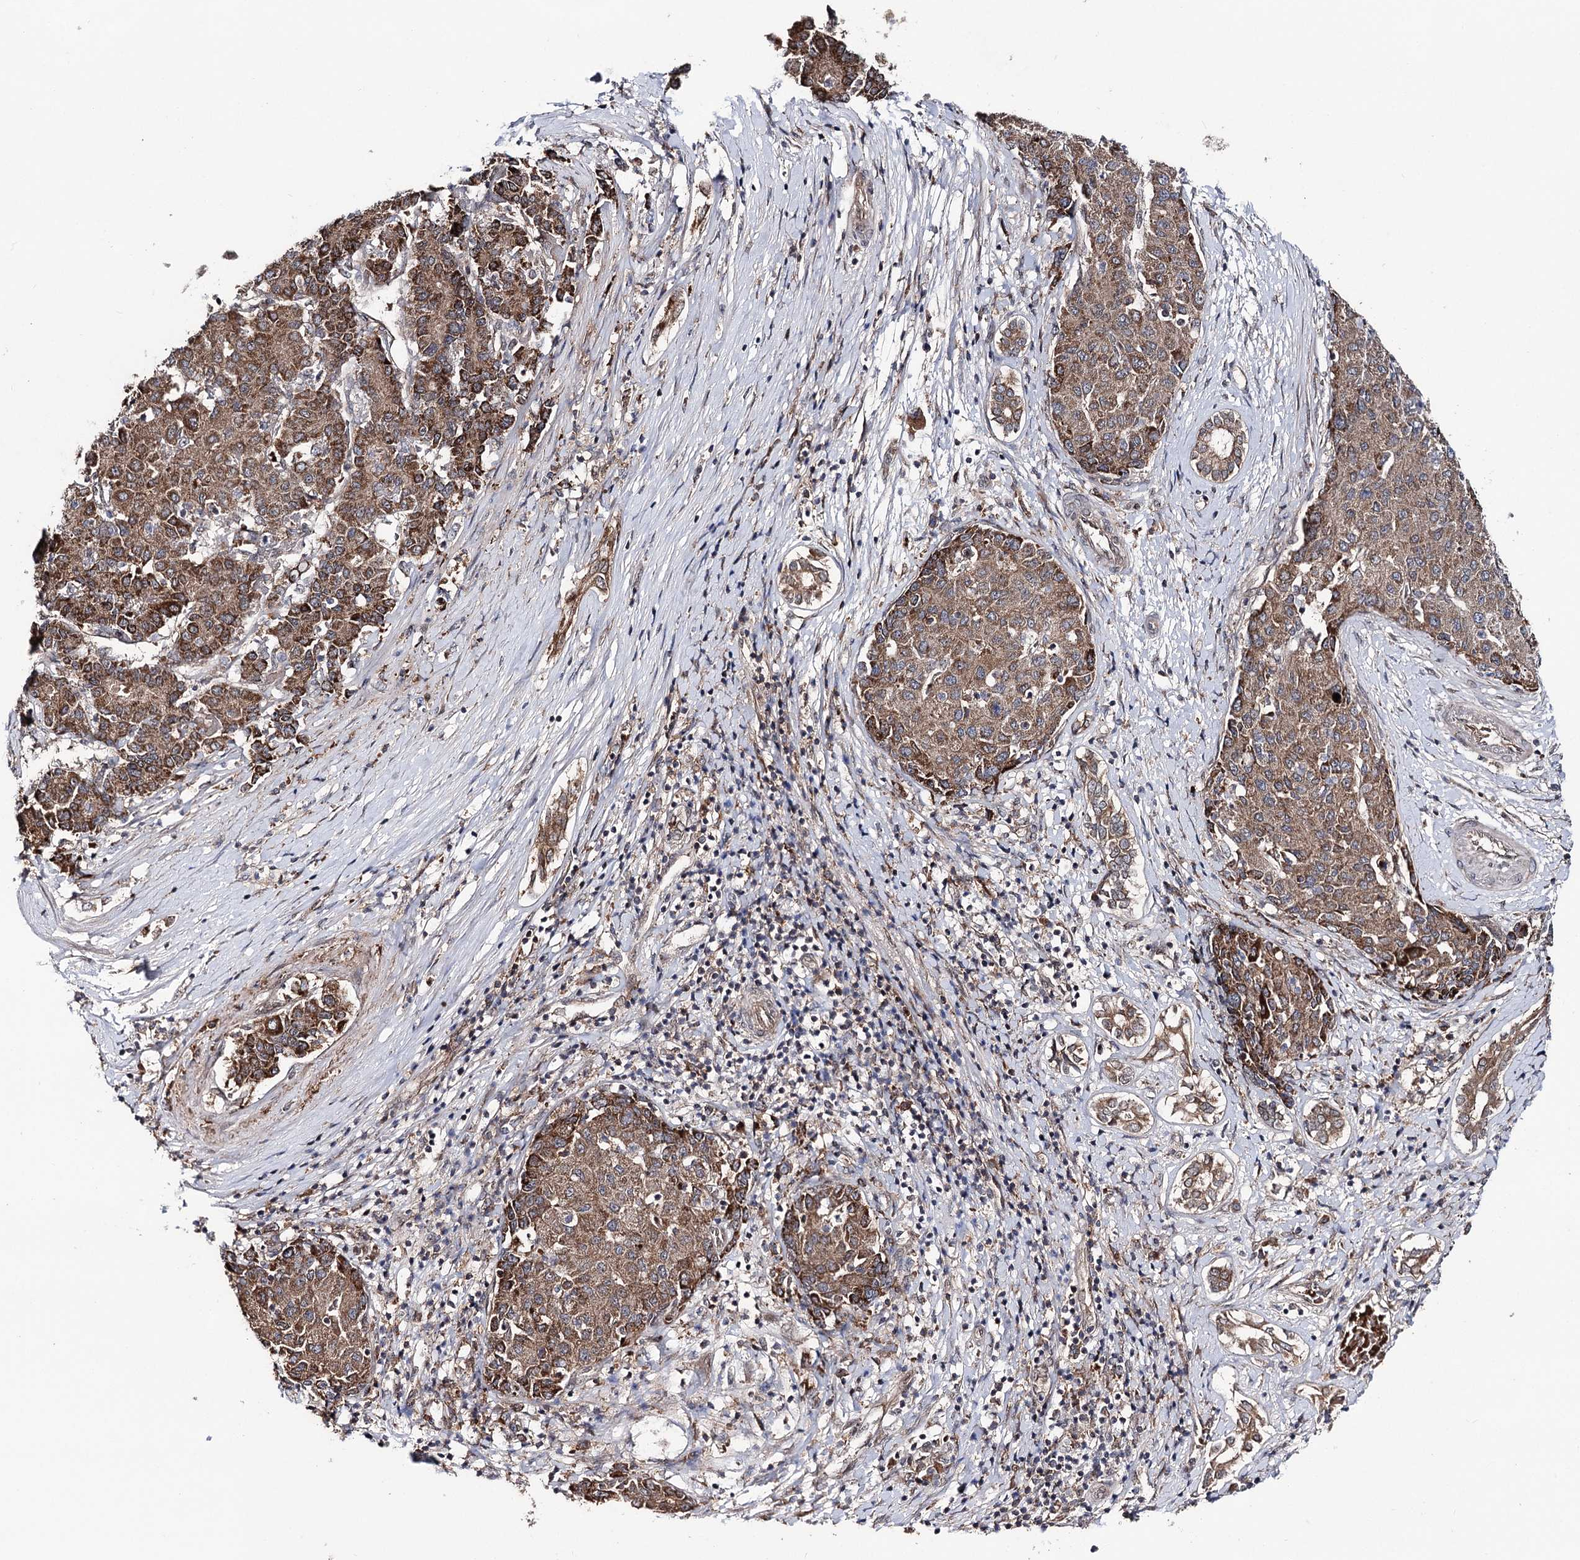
{"staining": {"intensity": "strong", "quantity": "25%-75%", "location": "cytoplasmic/membranous"}, "tissue": "liver cancer", "cell_type": "Tumor cells", "image_type": "cancer", "snomed": [{"axis": "morphology", "description": "Carcinoma, Hepatocellular, NOS"}, {"axis": "topography", "description": "Liver"}], "caption": "High-power microscopy captured an IHC image of liver hepatocellular carcinoma, revealing strong cytoplasmic/membranous positivity in approximately 25%-75% of tumor cells.", "gene": "MSANTD2", "patient": {"sex": "male", "age": 65}}